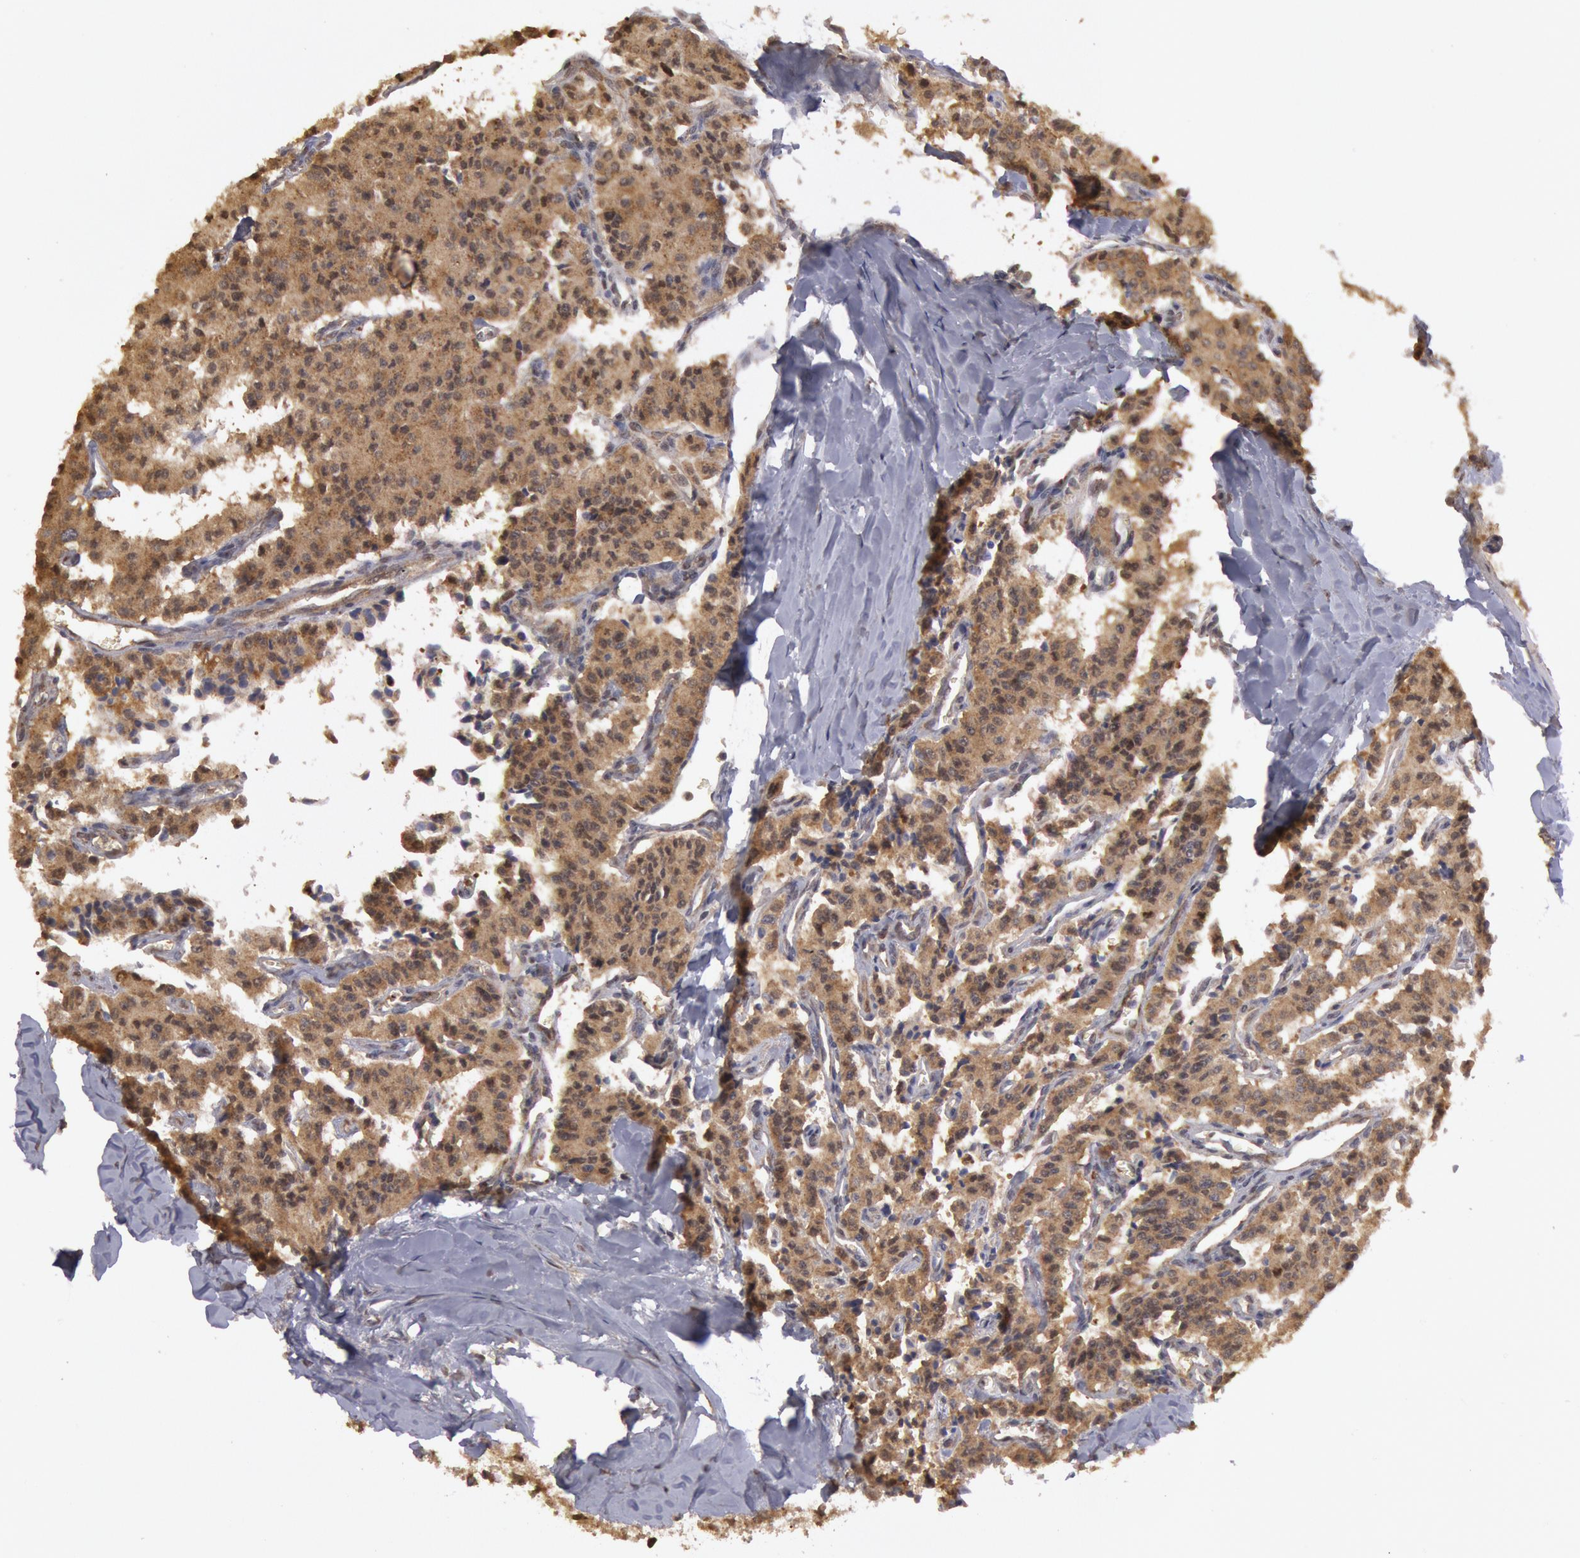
{"staining": {"intensity": "moderate", "quantity": ">75%", "location": "cytoplasmic/membranous,nuclear"}, "tissue": "carcinoid", "cell_type": "Tumor cells", "image_type": "cancer", "snomed": [{"axis": "morphology", "description": "Carcinoid, malignant, NOS"}, {"axis": "topography", "description": "Bronchus"}], "caption": "This micrograph shows carcinoid stained with immunohistochemistry (IHC) to label a protein in brown. The cytoplasmic/membranous and nuclear of tumor cells show moderate positivity for the protein. Nuclei are counter-stained blue.", "gene": "USP14", "patient": {"sex": "male", "age": 55}}